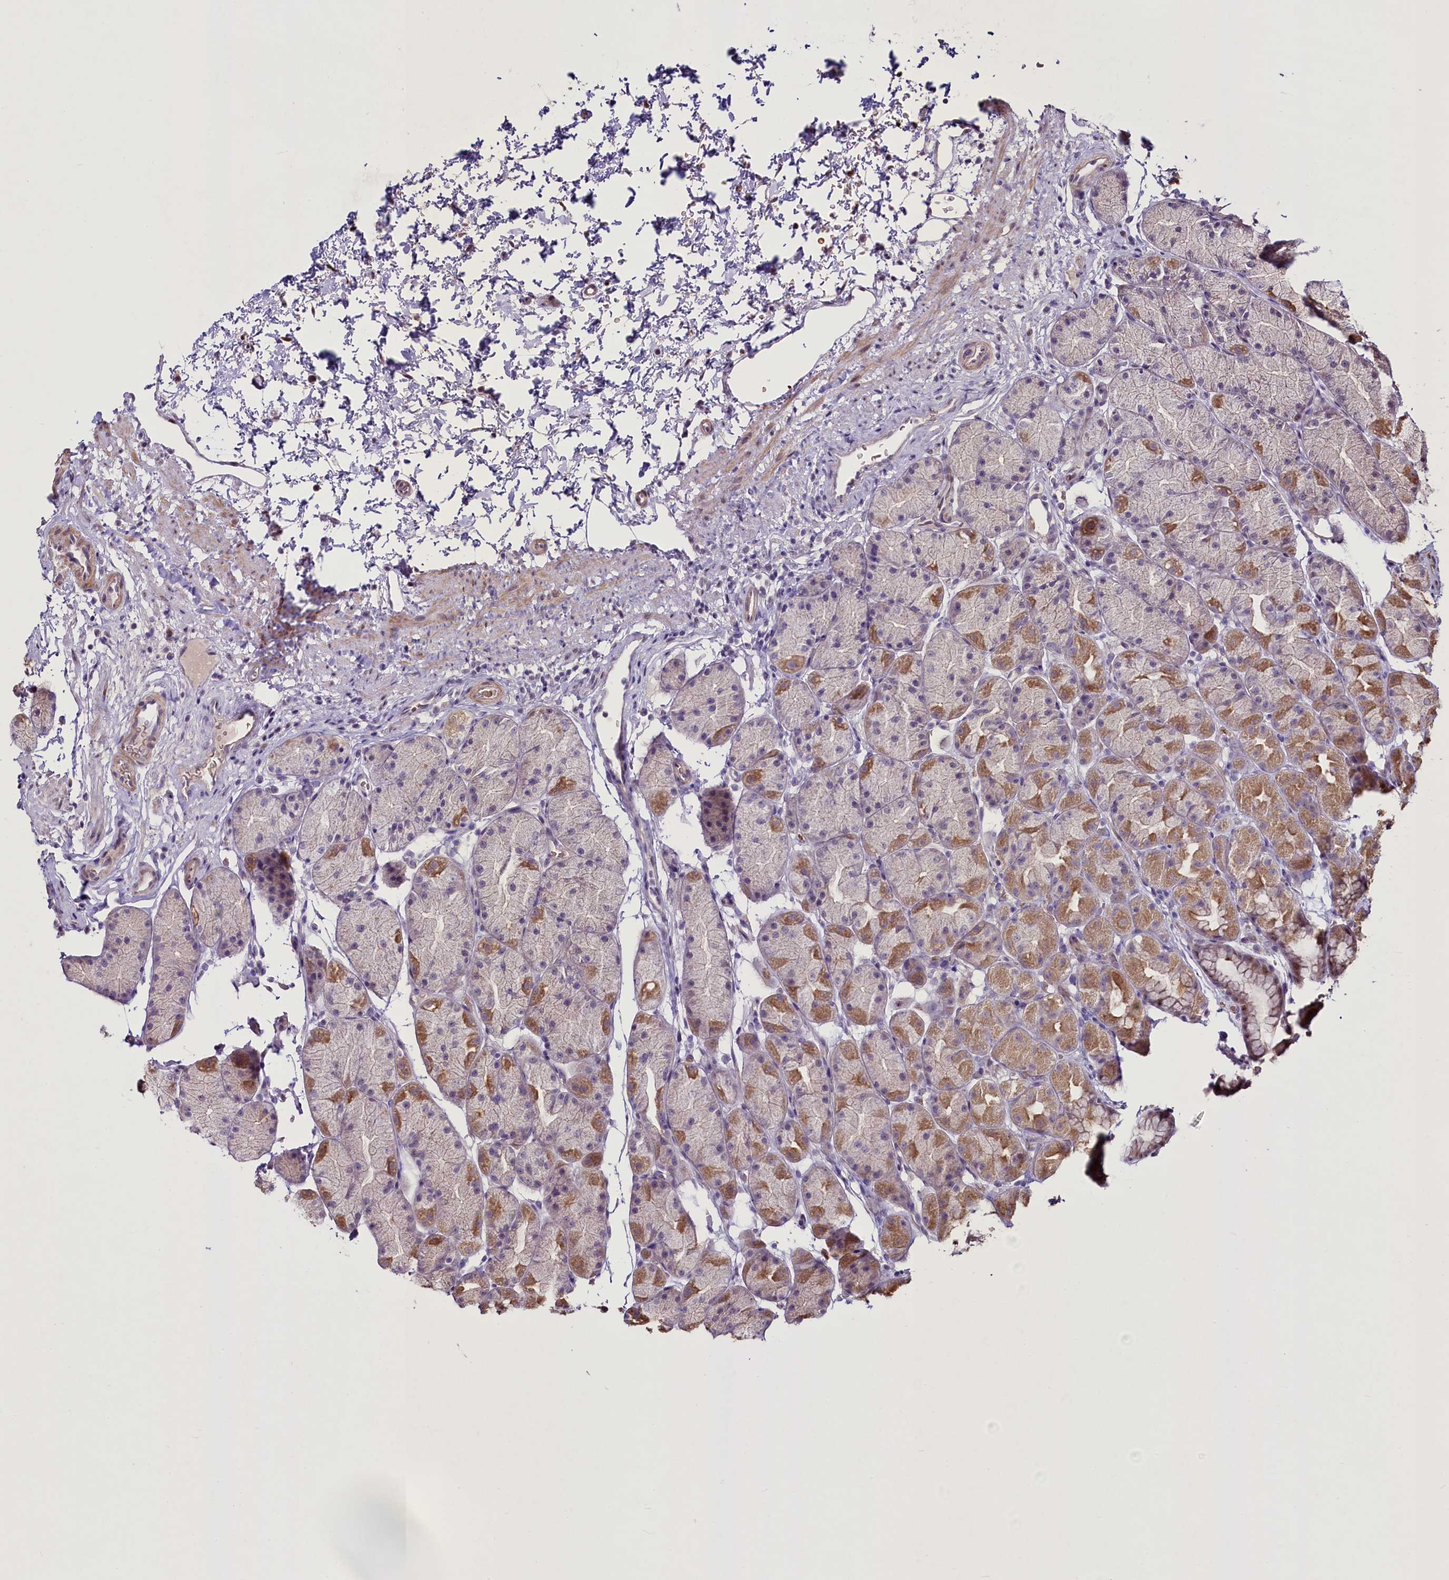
{"staining": {"intensity": "moderate", "quantity": "25%-75%", "location": "cytoplasmic/membranous"}, "tissue": "stomach", "cell_type": "Glandular cells", "image_type": "normal", "snomed": [{"axis": "morphology", "description": "Normal tissue, NOS"}, {"axis": "topography", "description": "Stomach, upper"}, {"axis": "topography", "description": "Stomach"}], "caption": "This is a photomicrograph of IHC staining of normal stomach, which shows moderate staining in the cytoplasmic/membranous of glandular cells.", "gene": "SUSD3", "patient": {"sex": "male", "age": 47}}